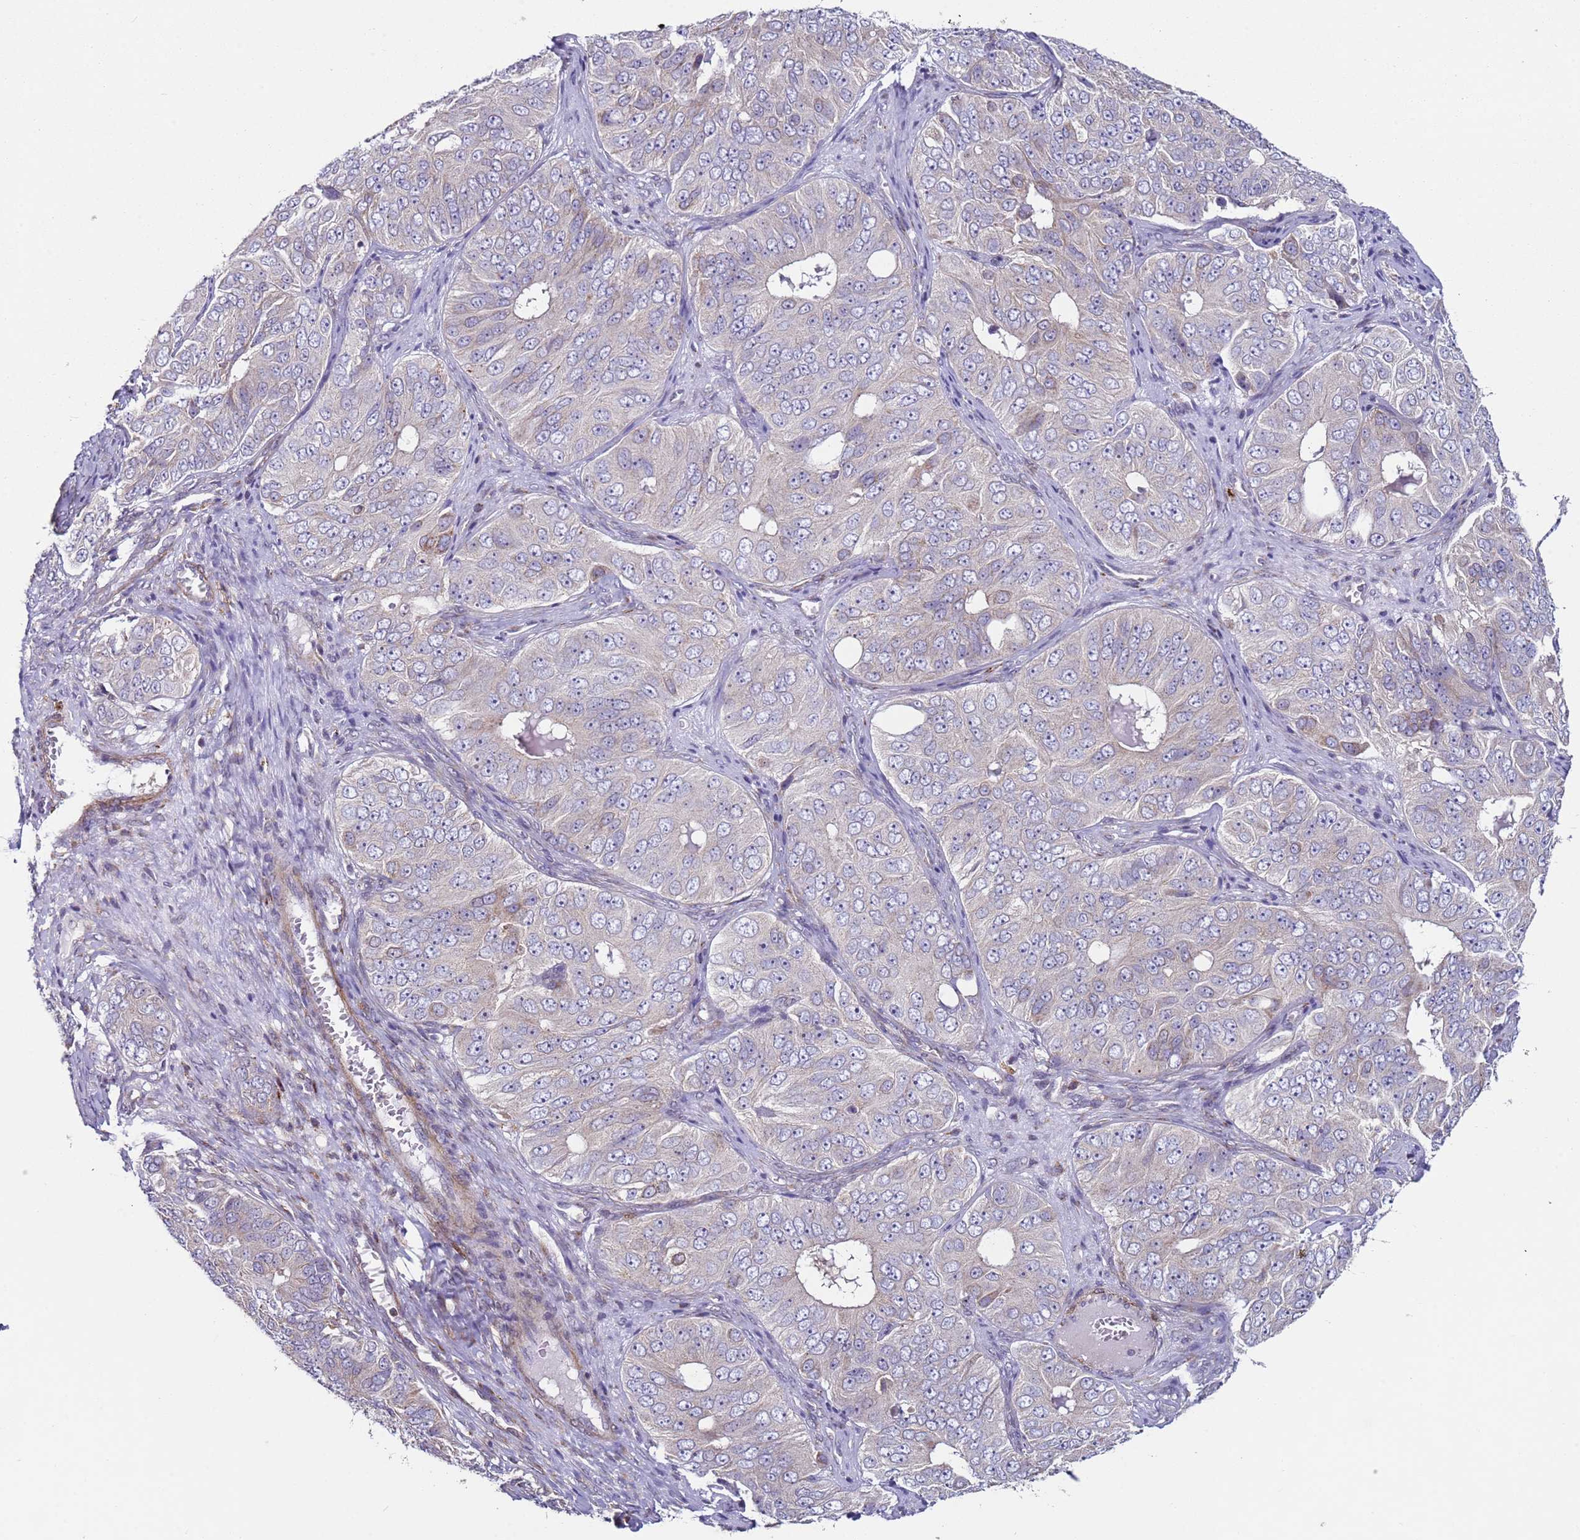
{"staining": {"intensity": "negative", "quantity": "none", "location": "none"}, "tissue": "ovarian cancer", "cell_type": "Tumor cells", "image_type": "cancer", "snomed": [{"axis": "morphology", "description": "Carcinoma, endometroid"}, {"axis": "topography", "description": "Ovary"}], "caption": "An immunohistochemistry (IHC) image of ovarian cancer (endometroid carcinoma) is shown. There is no staining in tumor cells of ovarian cancer (endometroid carcinoma).", "gene": "SNAPC4", "patient": {"sex": "female", "age": 51}}